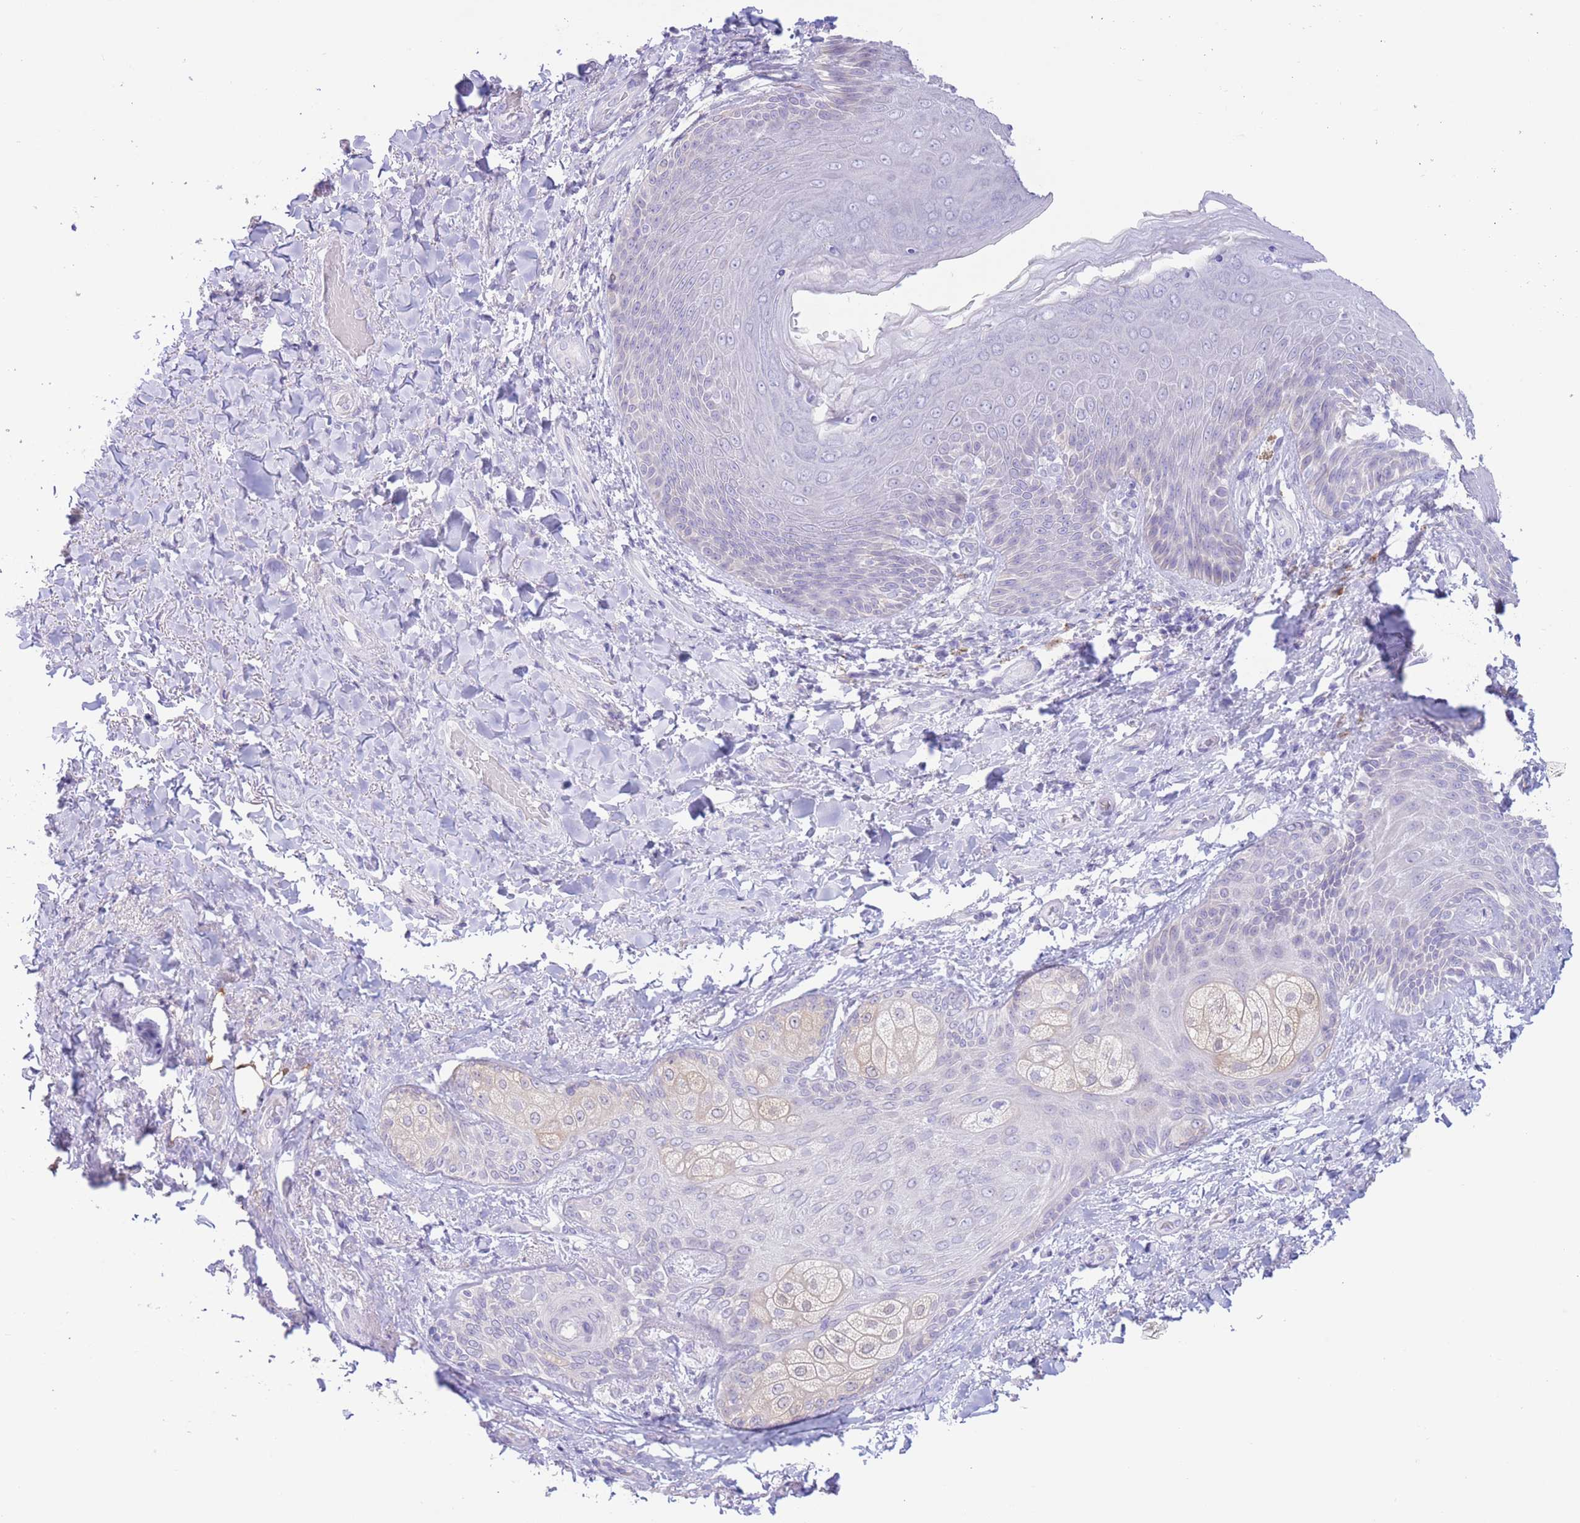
{"staining": {"intensity": "negative", "quantity": "none", "location": "none"}, "tissue": "skin", "cell_type": "Epidermal cells", "image_type": "normal", "snomed": [{"axis": "morphology", "description": "Normal tissue, NOS"}, {"axis": "topography", "description": "Anal"}], "caption": "This is an IHC micrograph of normal human skin. There is no expression in epidermal cells.", "gene": "FAH", "patient": {"sex": "female", "age": 89}}